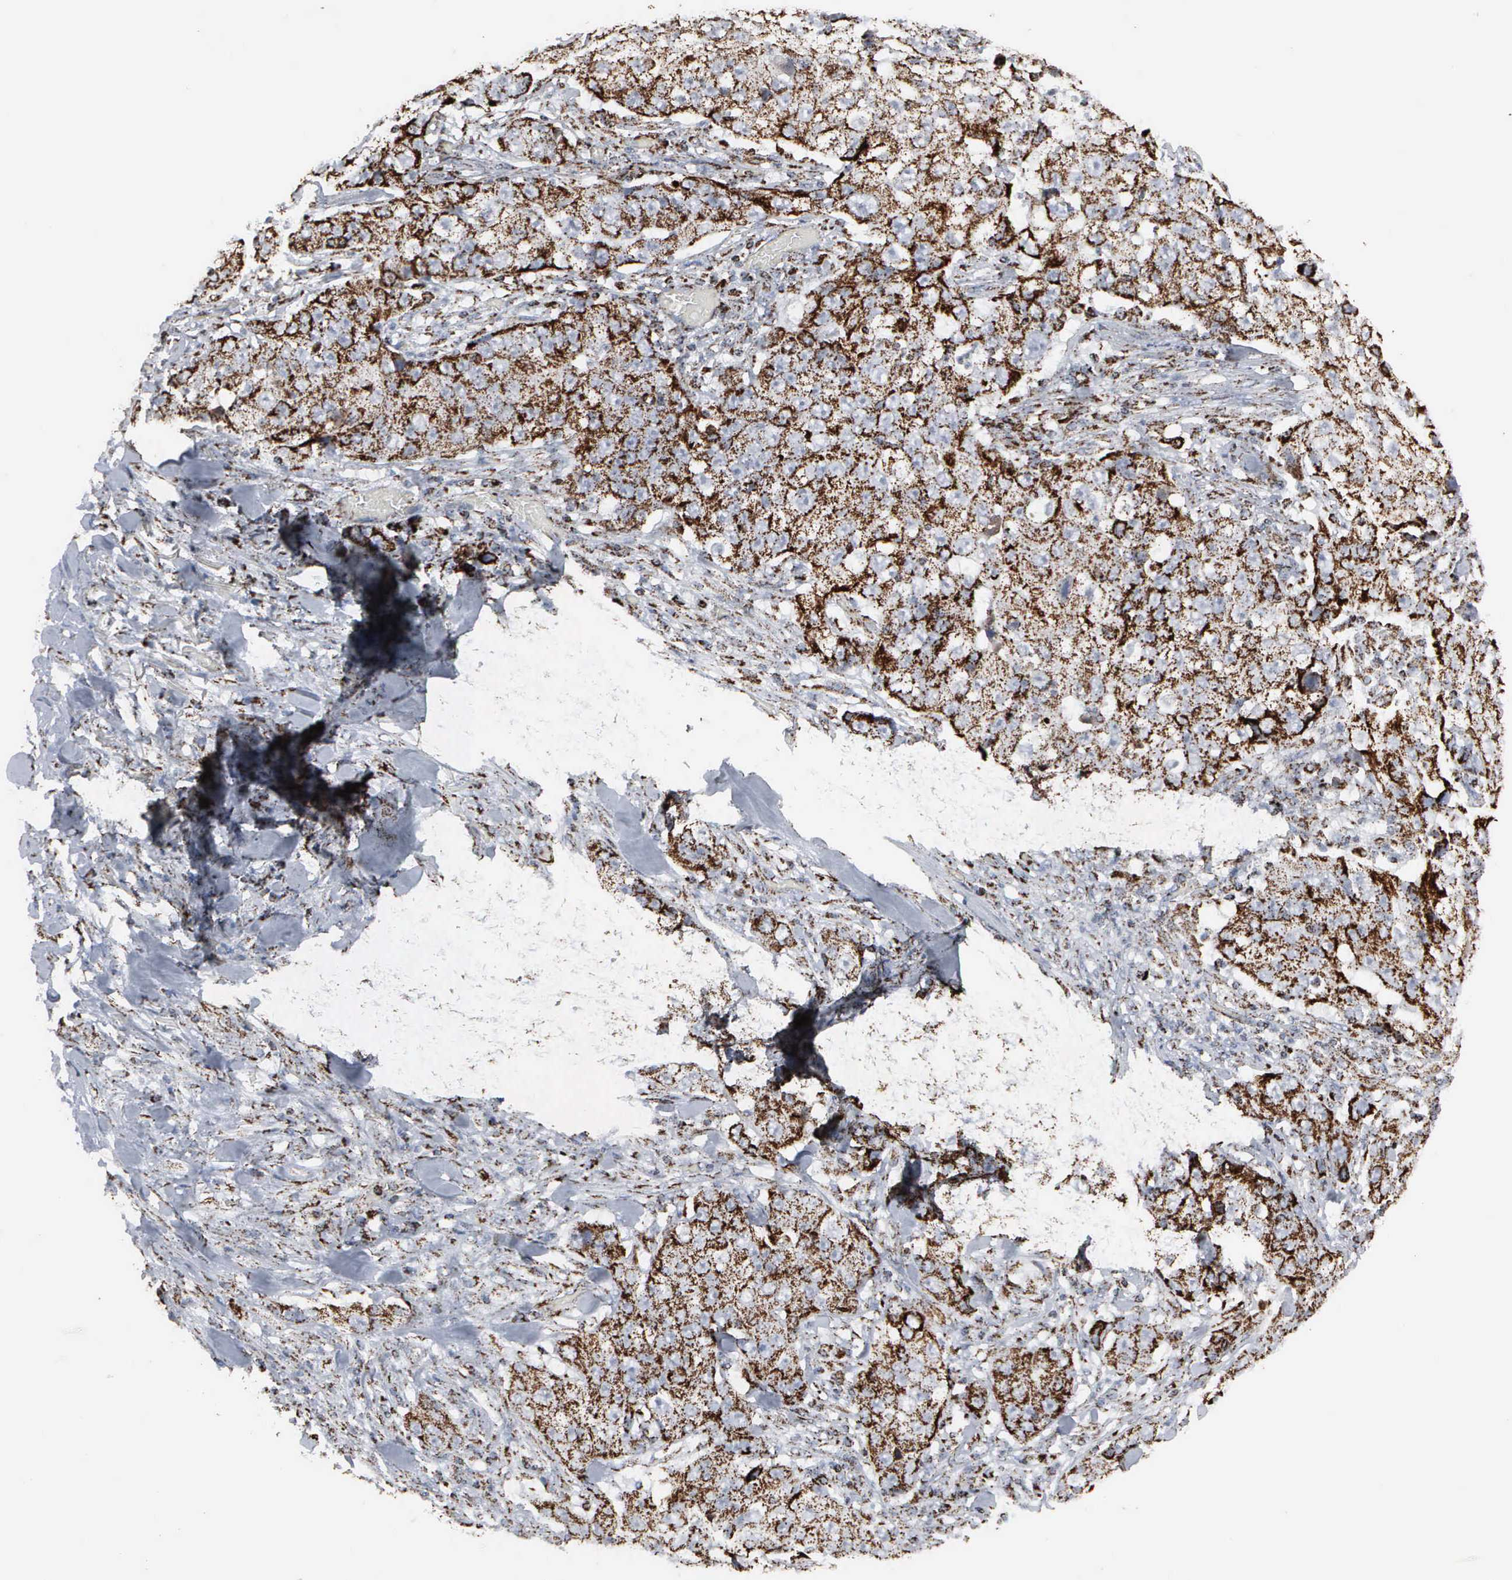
{"staining": {"intensity": "strong", "quantity": ">75%", "location": "cytoplasmic/membranous"}, "tissue": "lung cancer", "cell_type": "Tumor cells", "image_type": "cancer", "snomed": [{"axis": "morphology", "description": "Squamous cell carcinoma, NOS"}, {"axis": "topography", "description": "Lung"}], "caption": "Approximately >75% of tumor cells in human squamous cell carcinoma (lung) show strong cytoplasmic/membranous protein staining as visualized by brown immunohistochemical staining.", "gene": "HSPA9", "patient": {"sex": "male", "age": 64}}